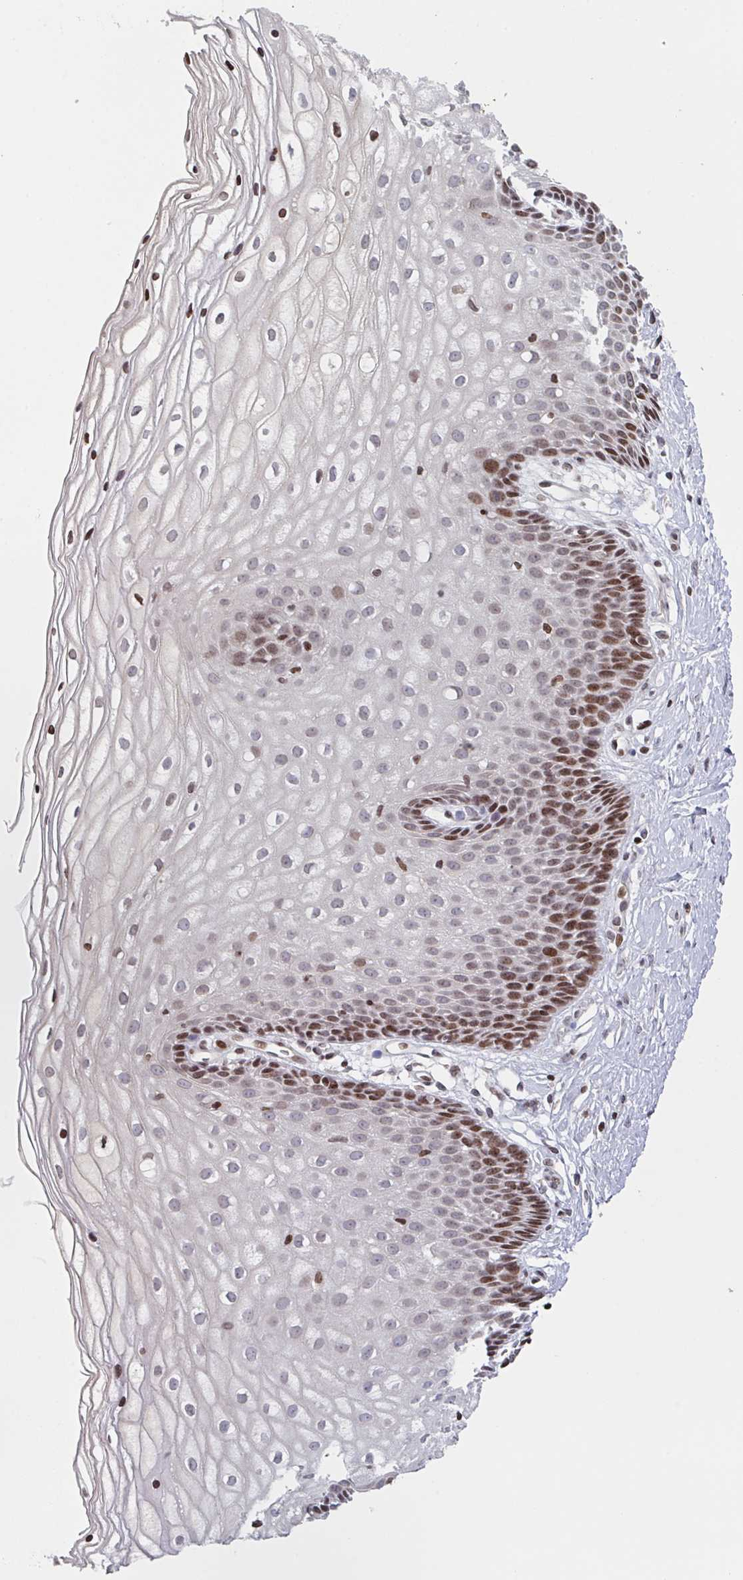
{"staining": {"intensity": "weak", "quantity": "25%-75%", "location": "nuclear"}, "tissue": "cervix", "cell_type": "Glandular cells", "image_type": "normal", "snomed": [{"axis": "morphology", "description": "Normal tissue, NOS"}, {"axis": "topography", "description": "Cervix"}], "caption": "Brown immunohistochemical staining in normal cervix shows weak nuclear positivity in approximately 25%-75% of glandular cells.", "gene": "PCDHB8", "patient": {"sex": "female", "age": 36}}